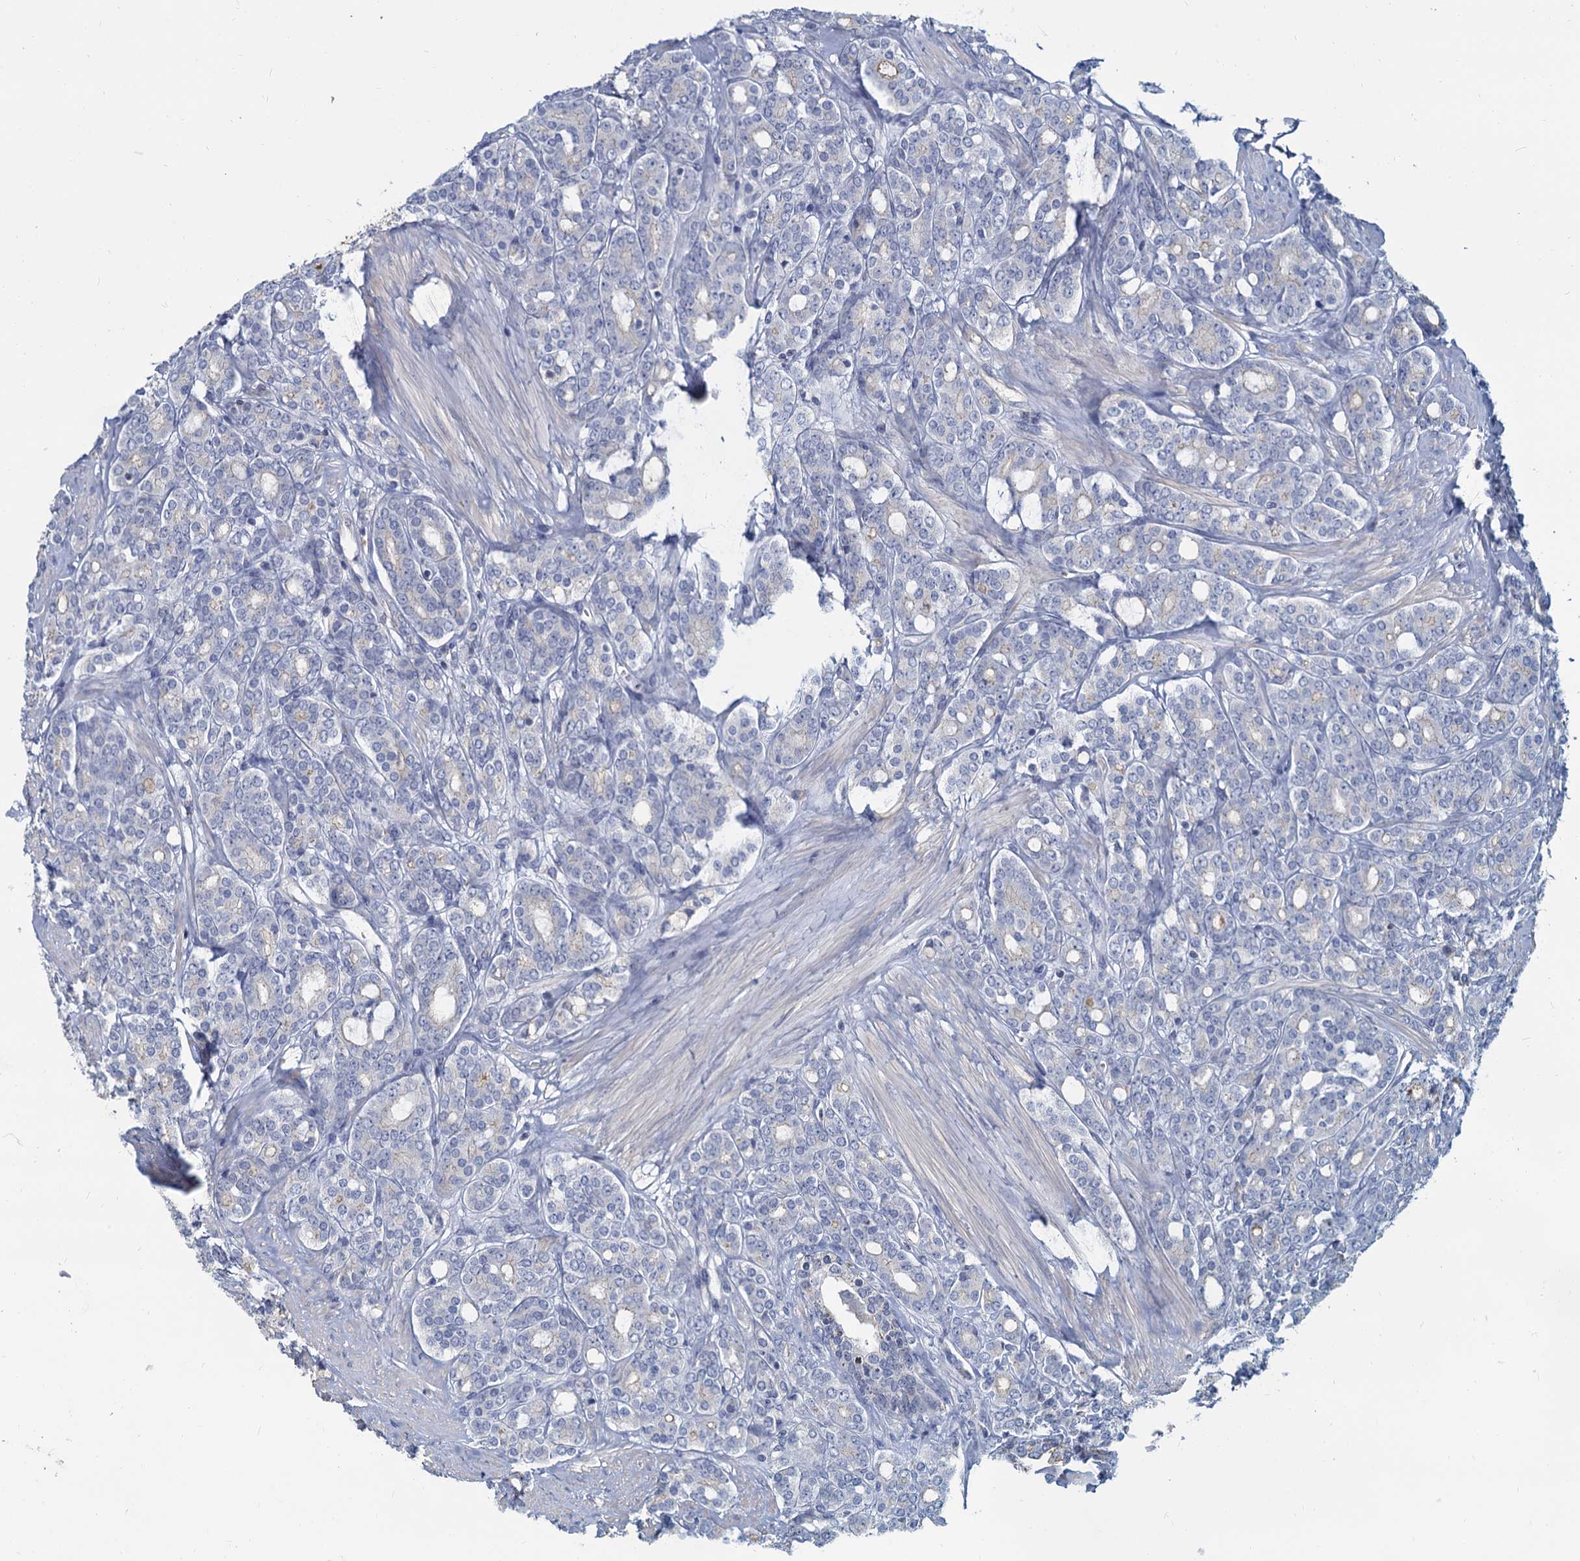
{"staining": {"intensity": "negative", "quantity": "none", "location": "none"}, "tissue": "prostate cancer", "cell_type": "Tumor cells", "image_type": "cancer", "snomed": [{"axis": "morphology", "description": "Adenocarcinoma, High grade"}, {"axis": "topography", "description": "Prostate"}], "caption": "Tumor cells show no significant protein positivity in prostate cancer (high-grade adenocarcinoma).", "gene": "ACSM3", "patient": {"sex": "male", "age": 62}}